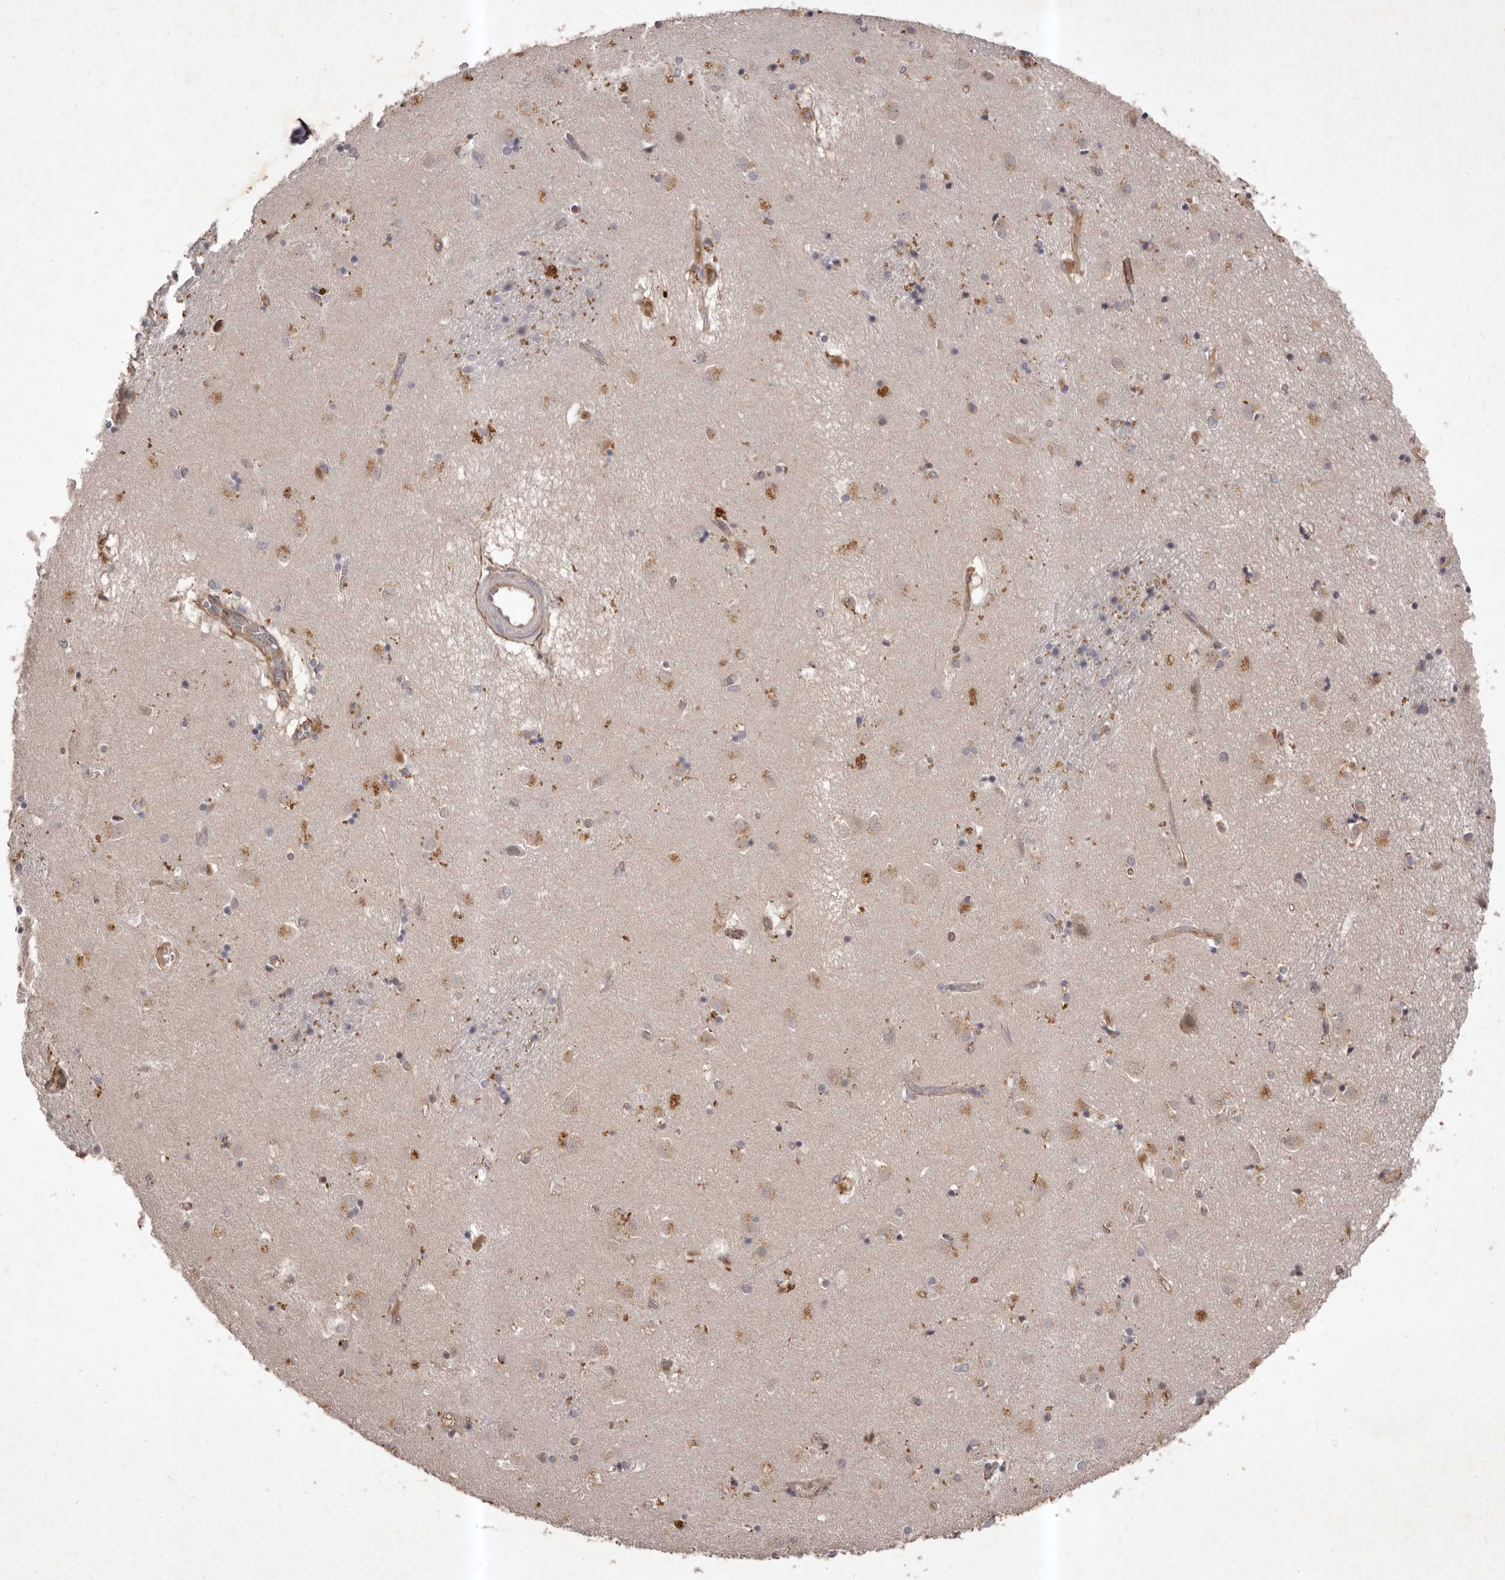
{"staining": {"intensity": "weak", "quantity": "<25%", "location": "cytoplasmic/membranous"}, "tissue": "caudate", "cell_type": "Glial cells", "image_type": "normal", "snomed": [{"axis": "morphology", "description": "Normal tissue, NOS"}, {"axis": "topography", "description": "Lateral ventricle wall"}], "caption": "This is an immunohistochemistry (IHC) micrograph of normal caudate. There is no expression in glial cells.", "gene": "HBS1L", "patient": {"sex": "male", "age": 70}}